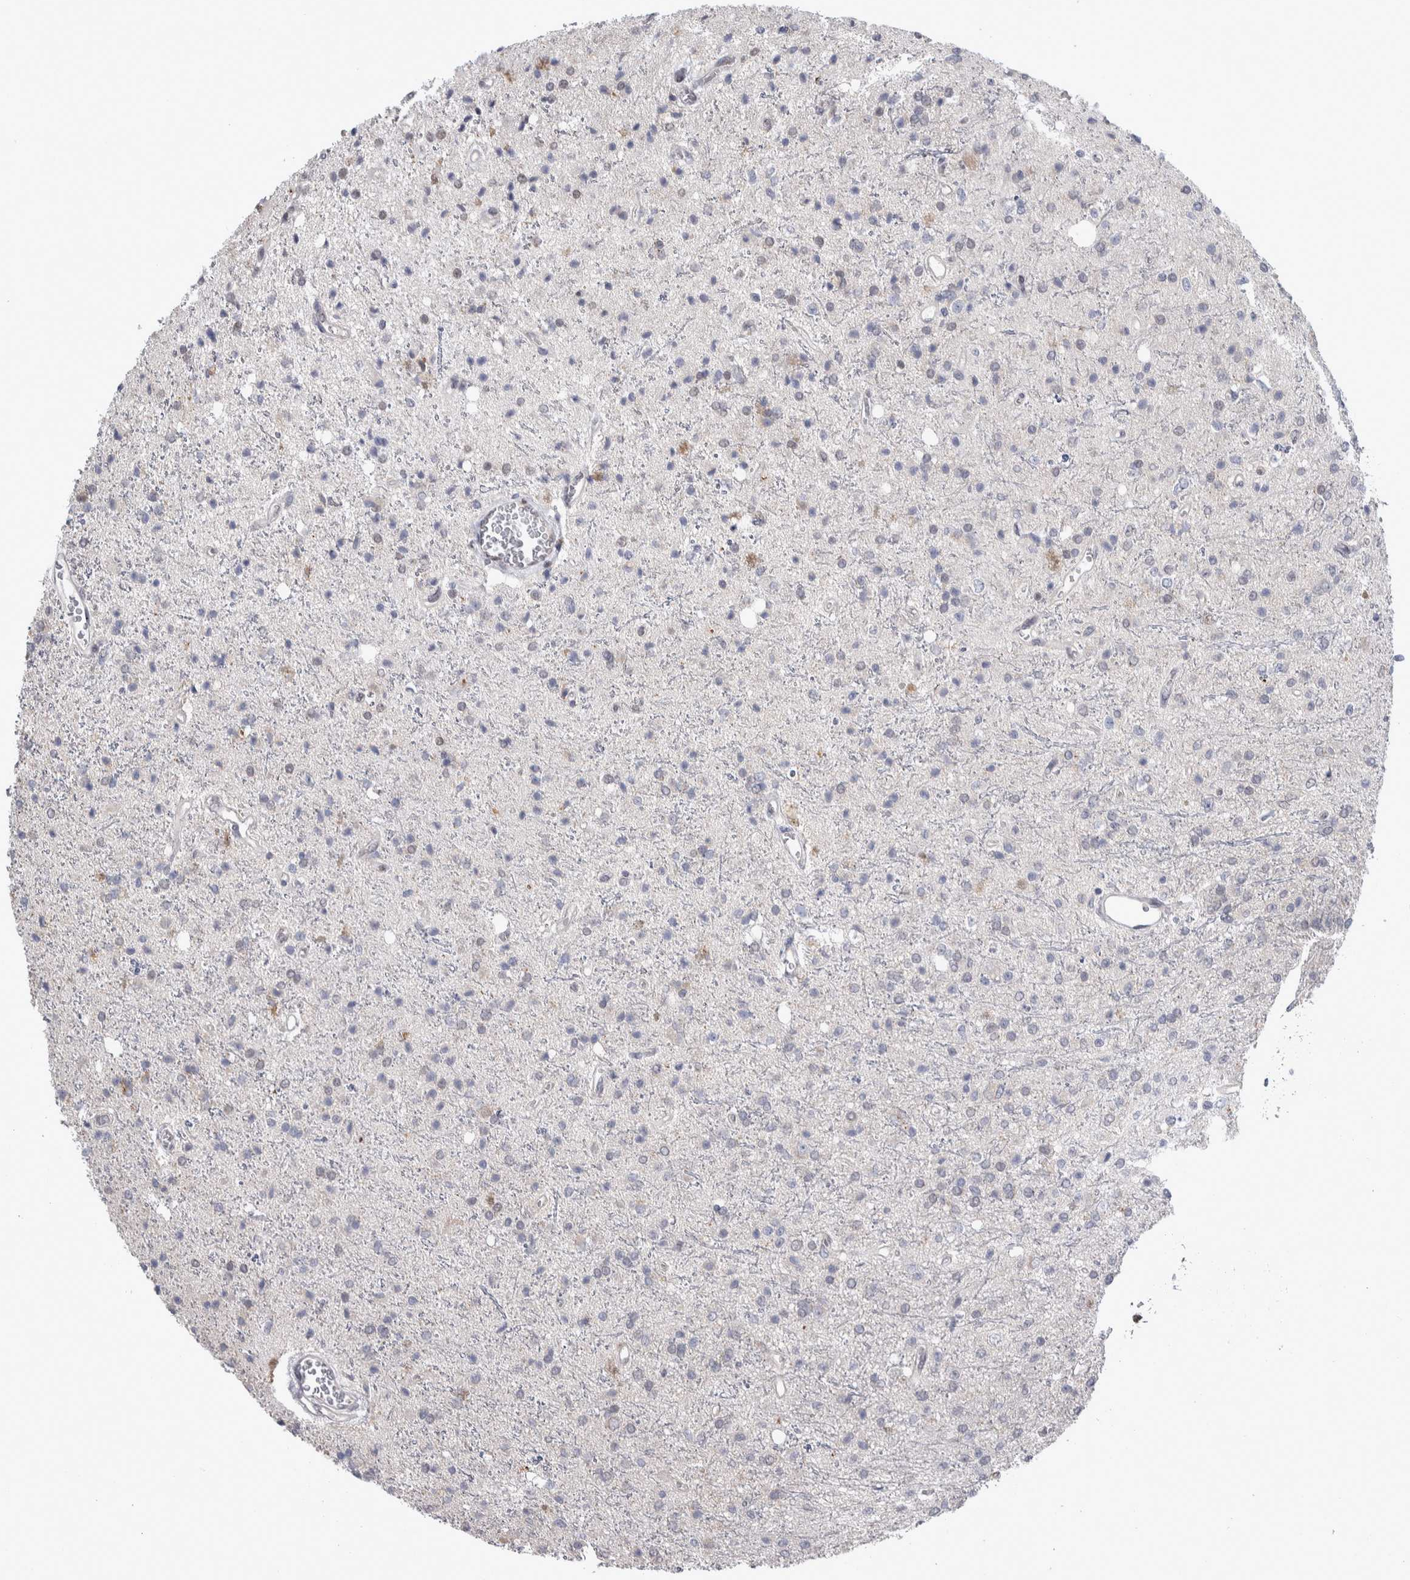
{"staining": {"intensity": "negative", "quantity": "none", "location": "none"}, "tissue": "glioma", "cell_type": "Tumor cells", "image_type": "cancer", "snomed": [{"axis": "morphology", "description": "Glioma, malignant, High grade"}, {"axis": "topography", "description": "Brain"}], "caption": "Immunohistochemistry (IHC) of human glioma exhibits no expression in tumor cells. (DAB (3,3'-diaminobenzidine) immunohistochemistry (IHC), high magnification).", "gene": "TAX1BP1", "patient": {"sex": "male", "age": 47}}